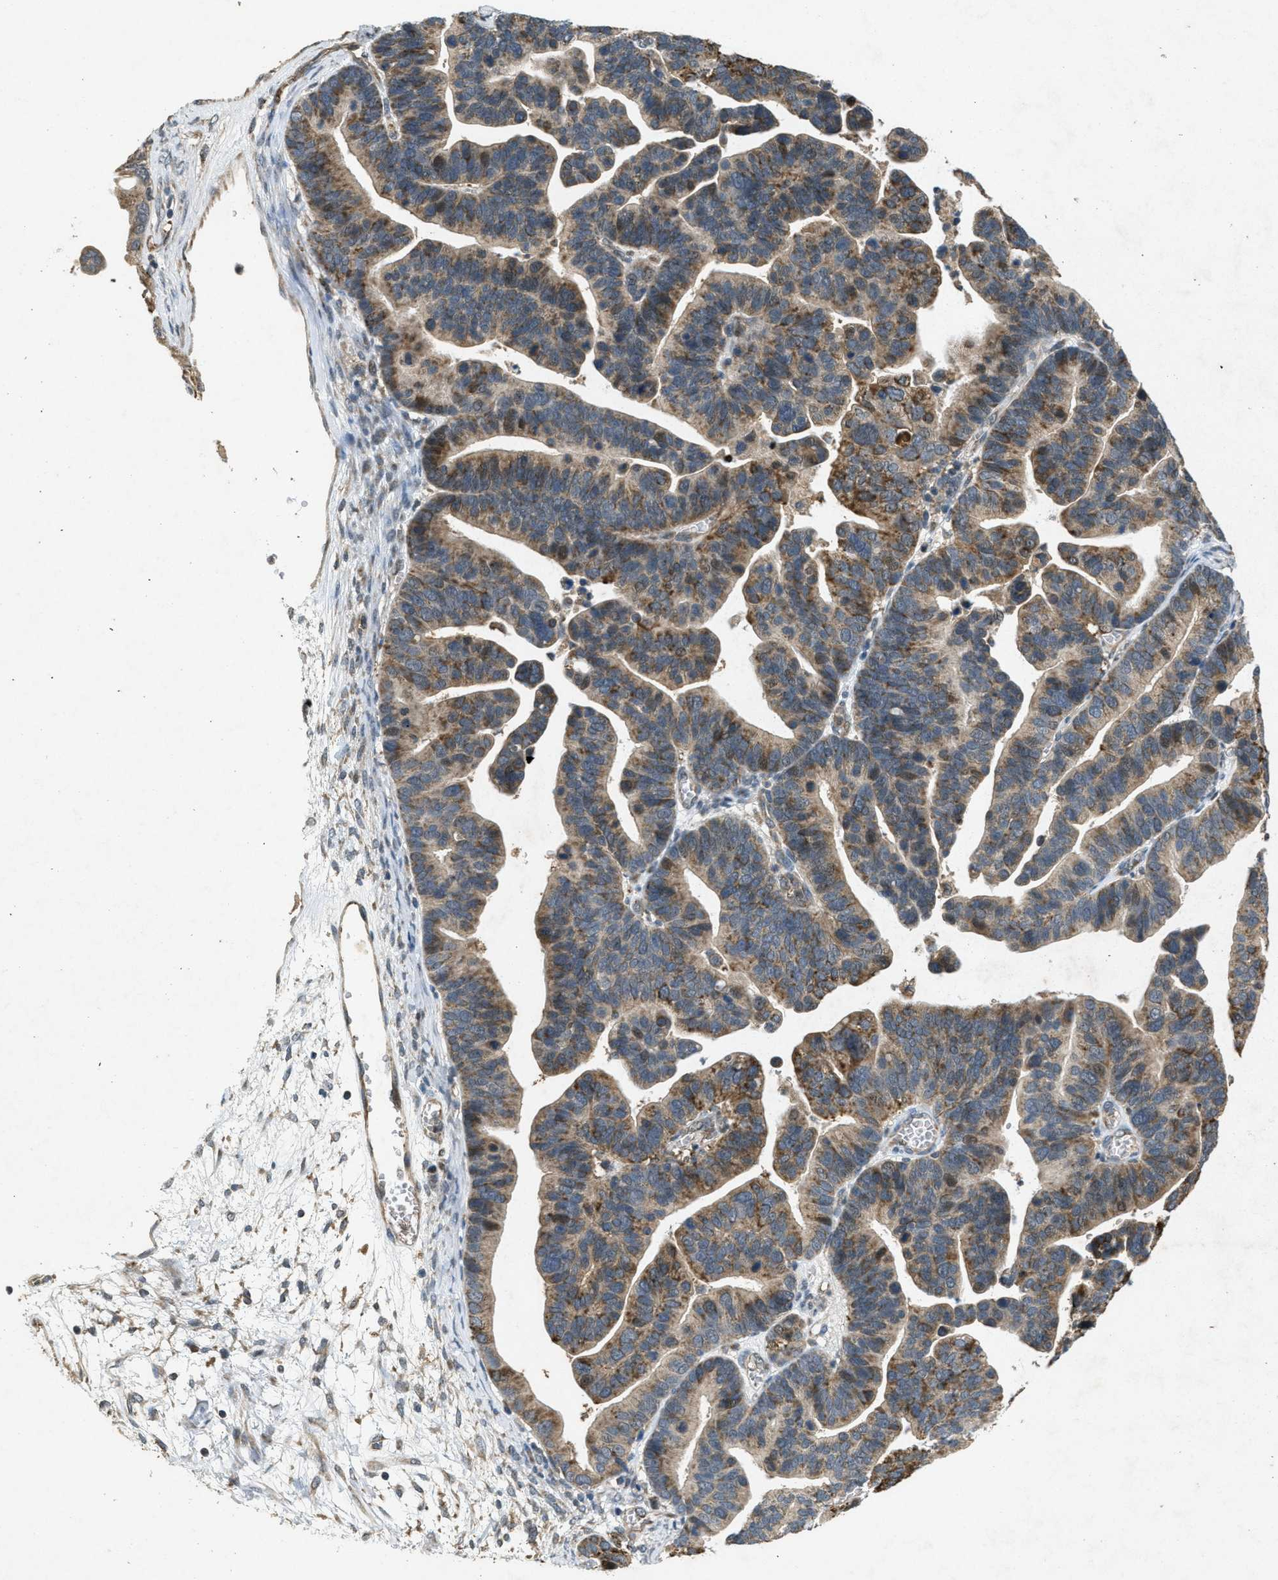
{"staining": {"intensity": "moderate", "quantity": ">75%", "location": "cytoplasmic/membranous"}, "tissue": "ovarian cancer", "cell_type": "Tumor cells", "image_type": "cancer", "snomed": [{"axis": "morphology", "description": "Cystadenocarcinoma, serous, NOS"}, {"axis": "topography", "description": "Ovary"}], "caption": "DAB immunohistochemical staining of human ovarian cancer (serous cystadenocarcinoma) demonstrates moderate cytoplasmic/membranous protein positivity in about >75% of tumor cells. The protein is shown in brown color, while the nuclei are stained blue.", "gene": "PPP1R15A", "patient": {"sex": "female", "age": 56}}